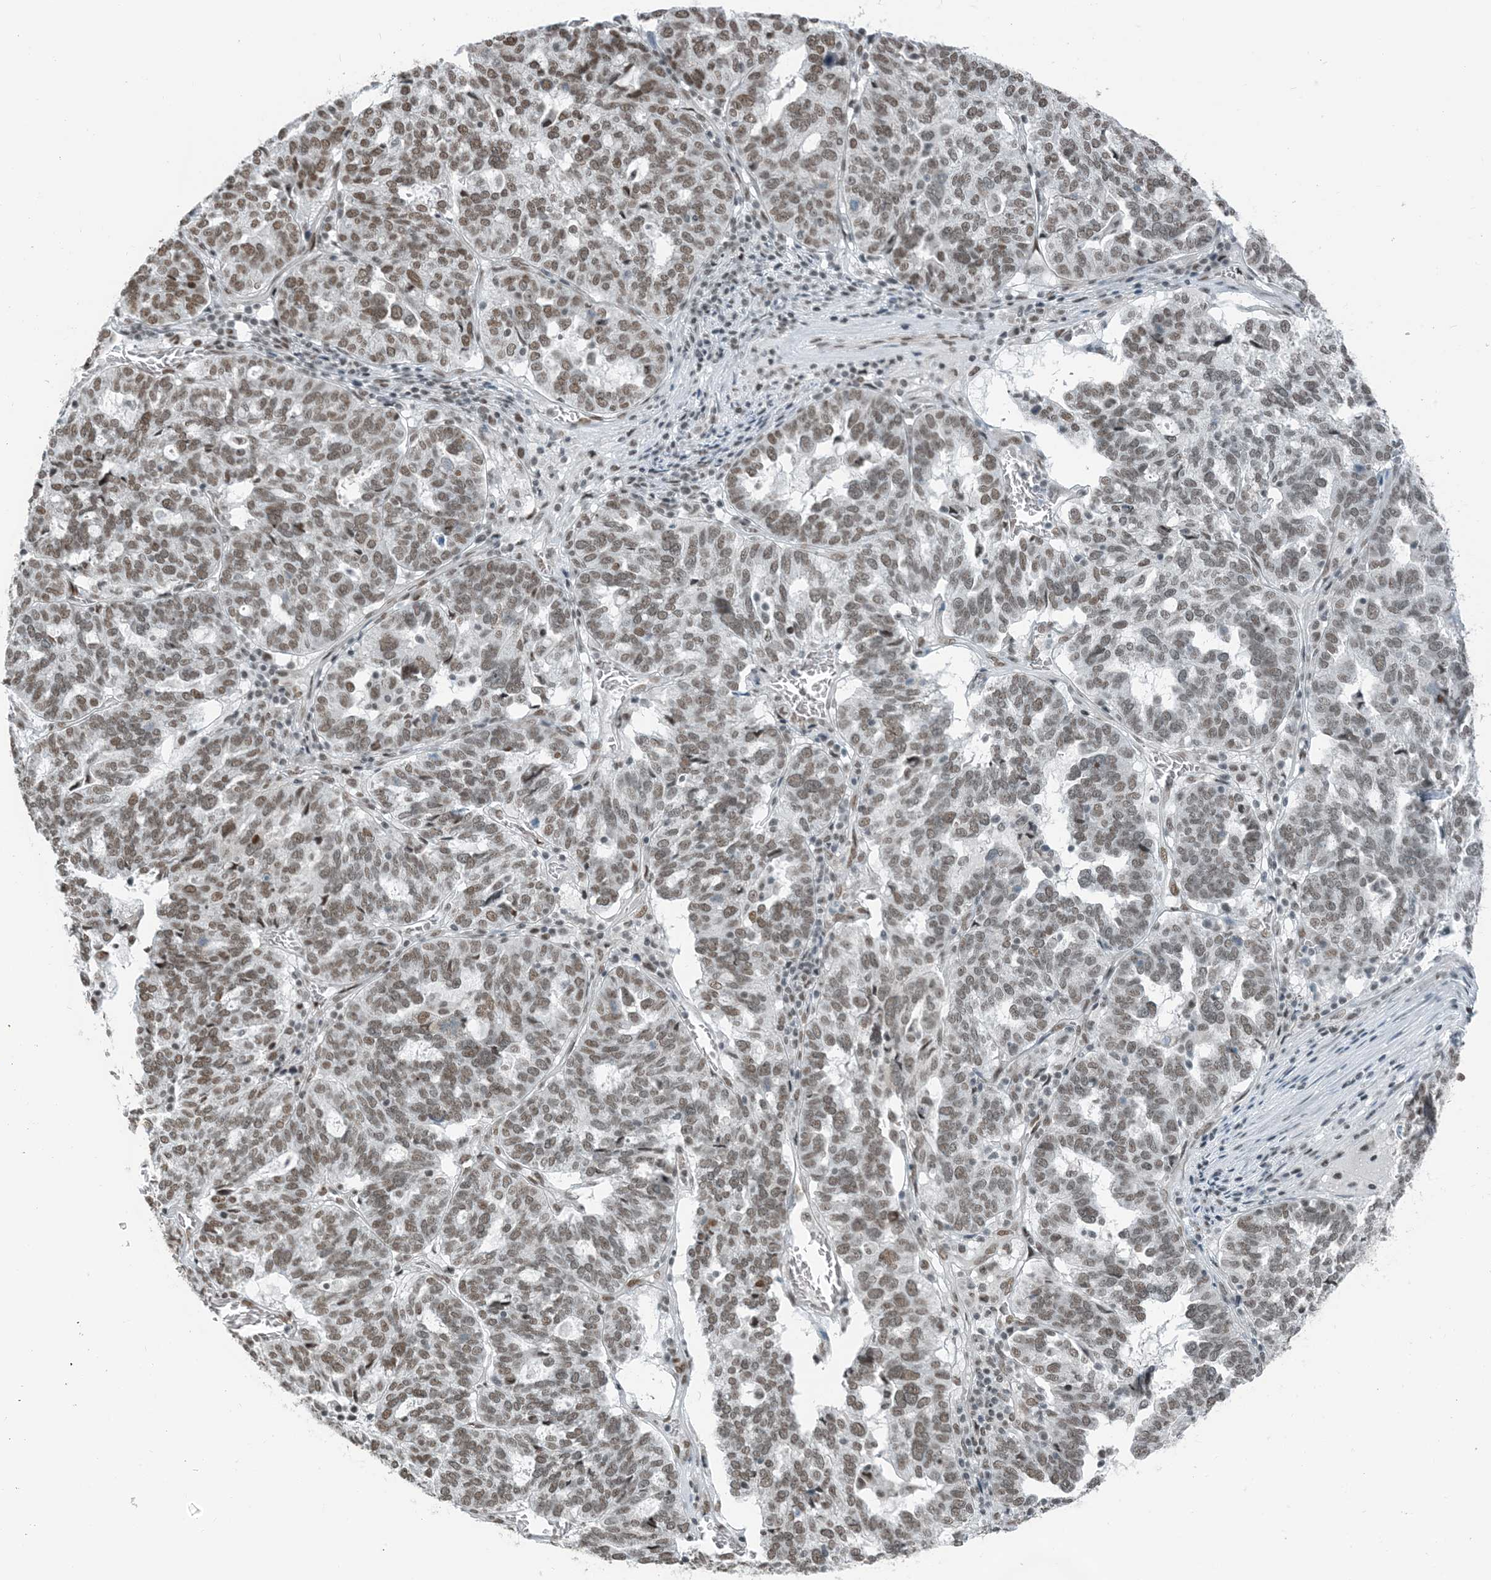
{"staining": {"intensity": "moderate", "quantity": "25%-75%", "location": "nuclear"}, "tissue": "ovarian cancer", "cell_type": "Tumor cells", "image_type": "cancer", "snomed": [{"axis": "morphology", "description": "Cystadenocarcinoma, serous, NOS"}, {"axis": "topography", "description": "Ovary"}], "caption": "Serous cystadenocarcinoma (ovarian) tissue displays moderate nuclear positivity in approximately 25%-75% of tumor cells, visualized by immunohistochemistry. (DAB IHC with brightfield microscopy, high magnification).", "gene": "ZNF500", "patient": {"sex": "female", "age": 59}}